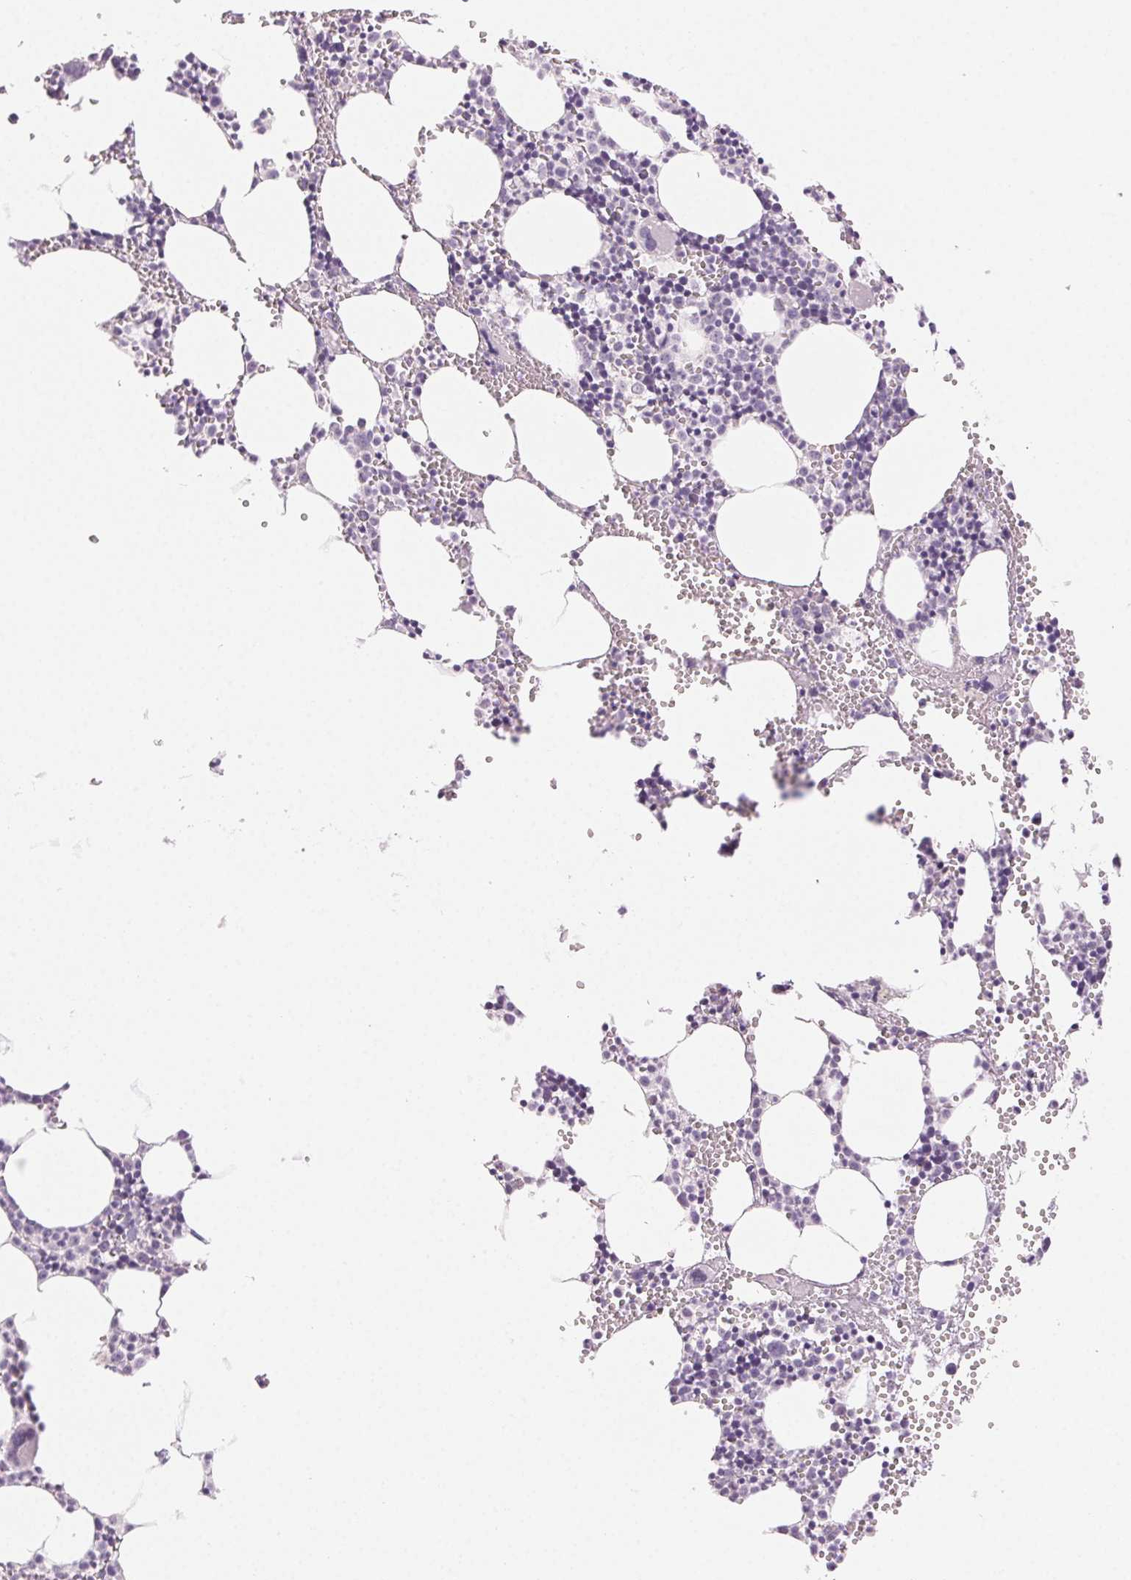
{"staining": {"intensity": "negative", "quantity": "none", "location": "none"}, "tissue": "bone marrow", "cell_type": "Hematopoietic cells", "image_type": "normal", "snomed": [{"axis": "morphology", "description": "Normal tissue, NOS"}, {"axis": "topography", "description": "Bone marrow"}], "caption": "DAB immunohistochemical staining of normal human bone marrow demonstrates no significant staining in hematopoietic cells.", "gene": "BPIFB2", "patient": {"sex": "male", "age": 89}}